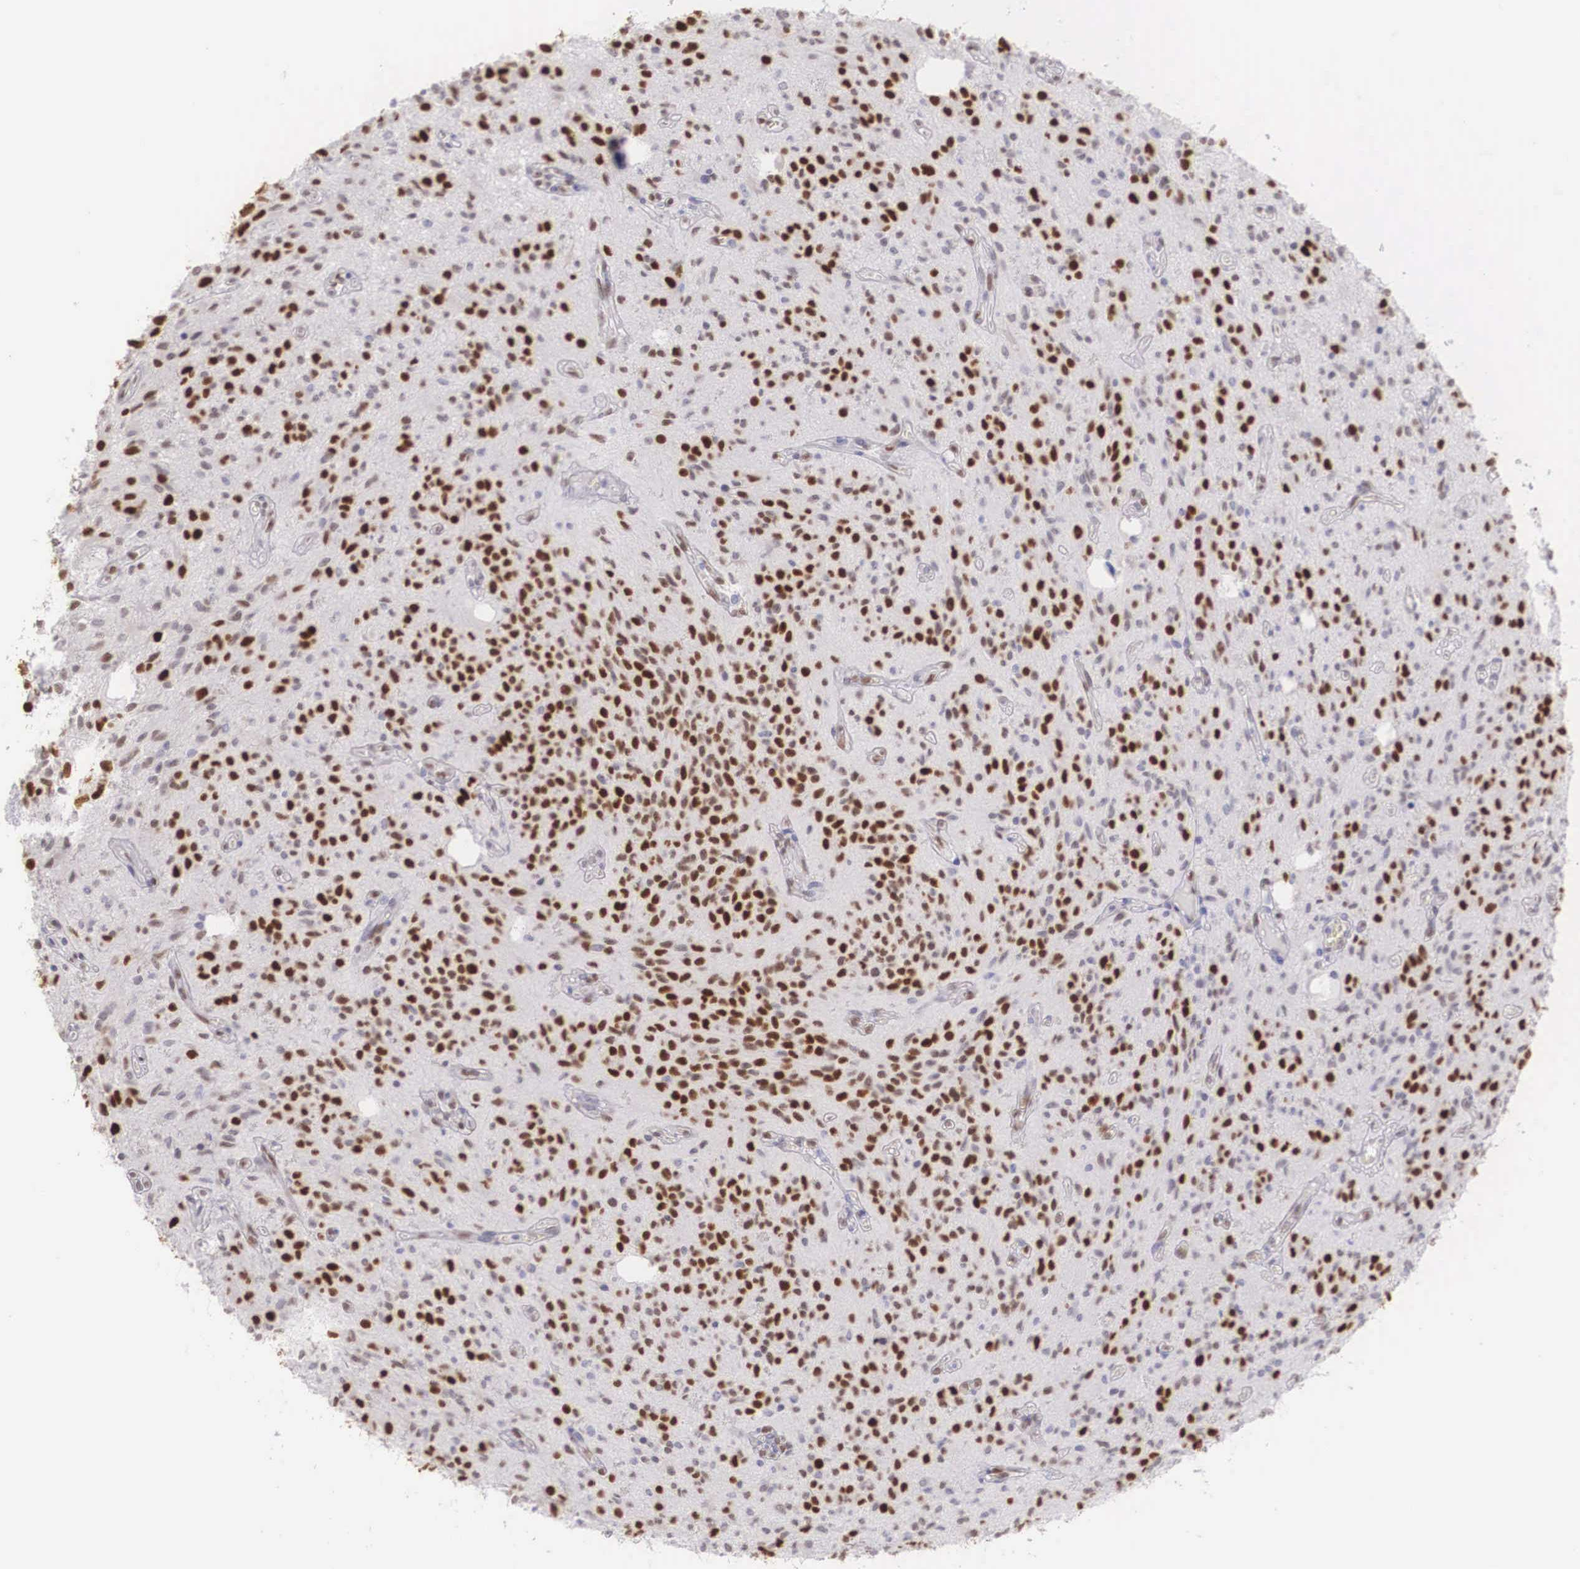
{"staining": {"intensity": "moderate", "quantity": "25%-75%", "location": "nuclear"}, "tissue": "glioma", "cell_type": "Tumor cells", "image_type": "cancer", "snomed": [{"axis": "morphology", "description": "Glioma, malignant, Low grade"}, {"axis": "topography", "description": "Brain"}], "caption": "Immunohistochemical staining of human glioma demonstrates moderate nuclear protein staining in approximately 25%-75% of tumor cells.", "gene": "HMGN5", "patient": {"sex": "female", "age": 15}}